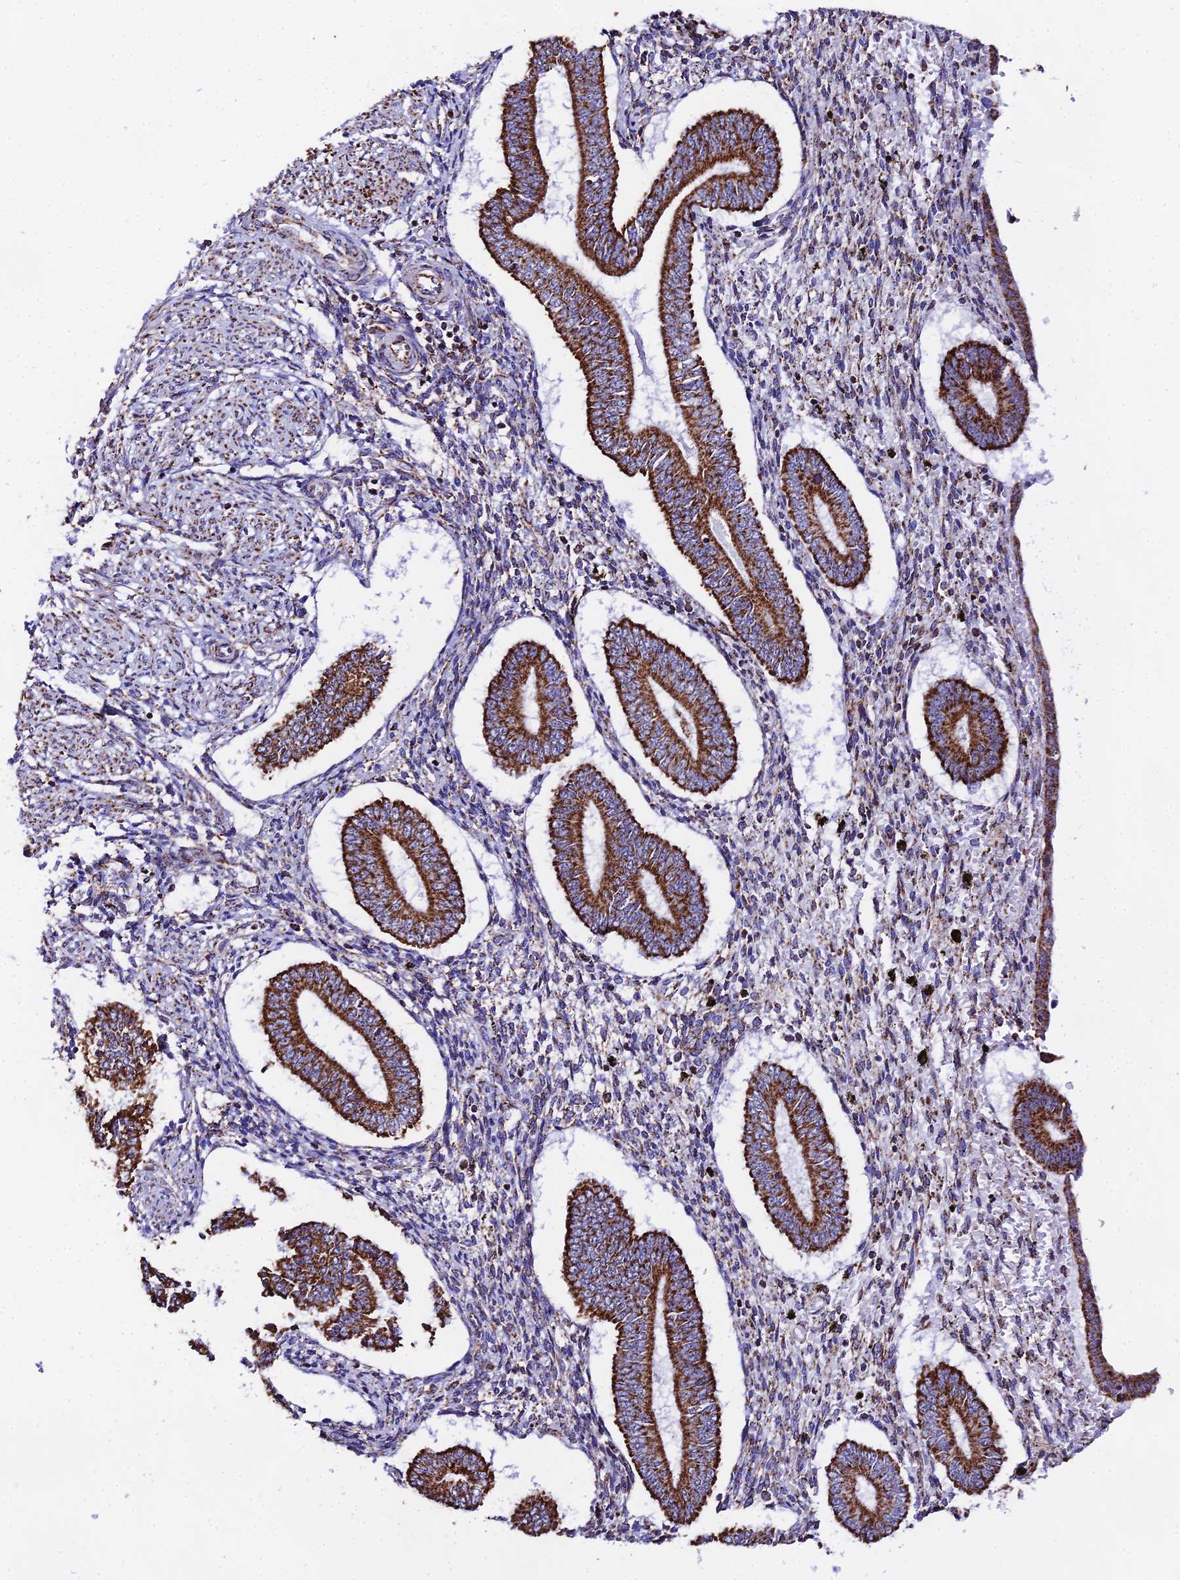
{"staining": {"intensity": "moderate", "quantity": ">75%", "location": "cytoplasmic/membranous"}, "tissue": "endometrium", "cell_type": "Cells in endometrial stroma", "image_type": "normal", "snomed": [{"axis": "morphology", "description": "Normal tissue, NOS"}, {"axis": "topography", "description": "Endometrium"}], "caption": "Brown immunohistochemical staining in benign endometrium shows moderate cytoplasmic/membranous positivity in about >75% of cells in endometrial stroma.", "gene": "ATP5PD", "patient": {"sex": "female", "age": 42}}